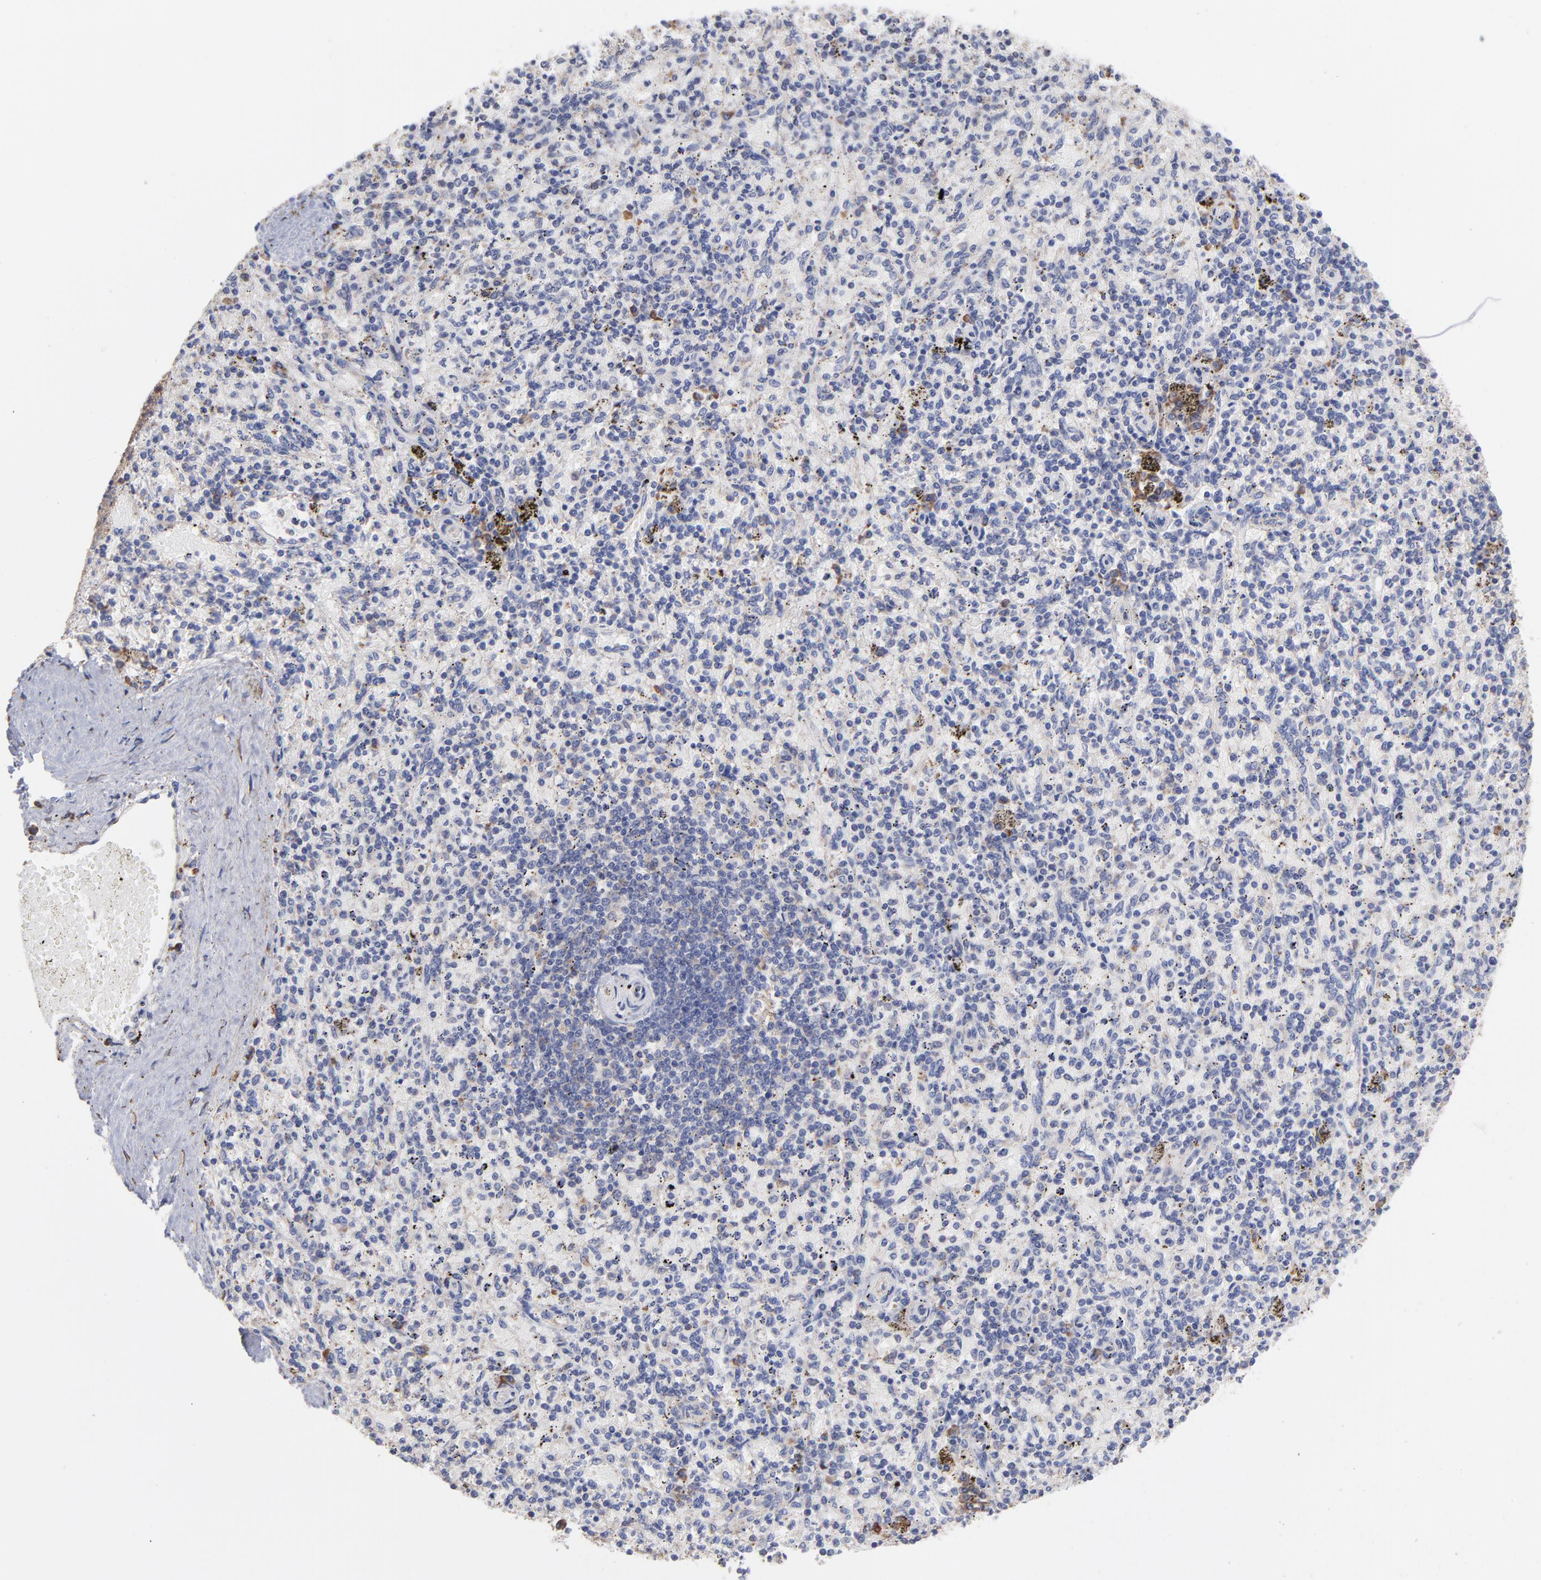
{"staining": {"intensity": "moderate", "quantity": "<25%", "location": "cytoplasmic/membranous"}, "tissue": "spleen", "cell_type": "Cells in red pulp", "image_type": "normal", "snomed": [{"axis": "morphology", "description": "Normal tissue, NOS"}, {"axis": "topography", "description": "Spleen"}], "caption": "The histopathology image exhibits immunohistochemical staining of unremarkable spleen. There is moderate cytoplasmic/membranous expression is present in about <25% of cells in red pulp.", "gene": "RPL9", "patient": {"sex": "female", "age": 43}}